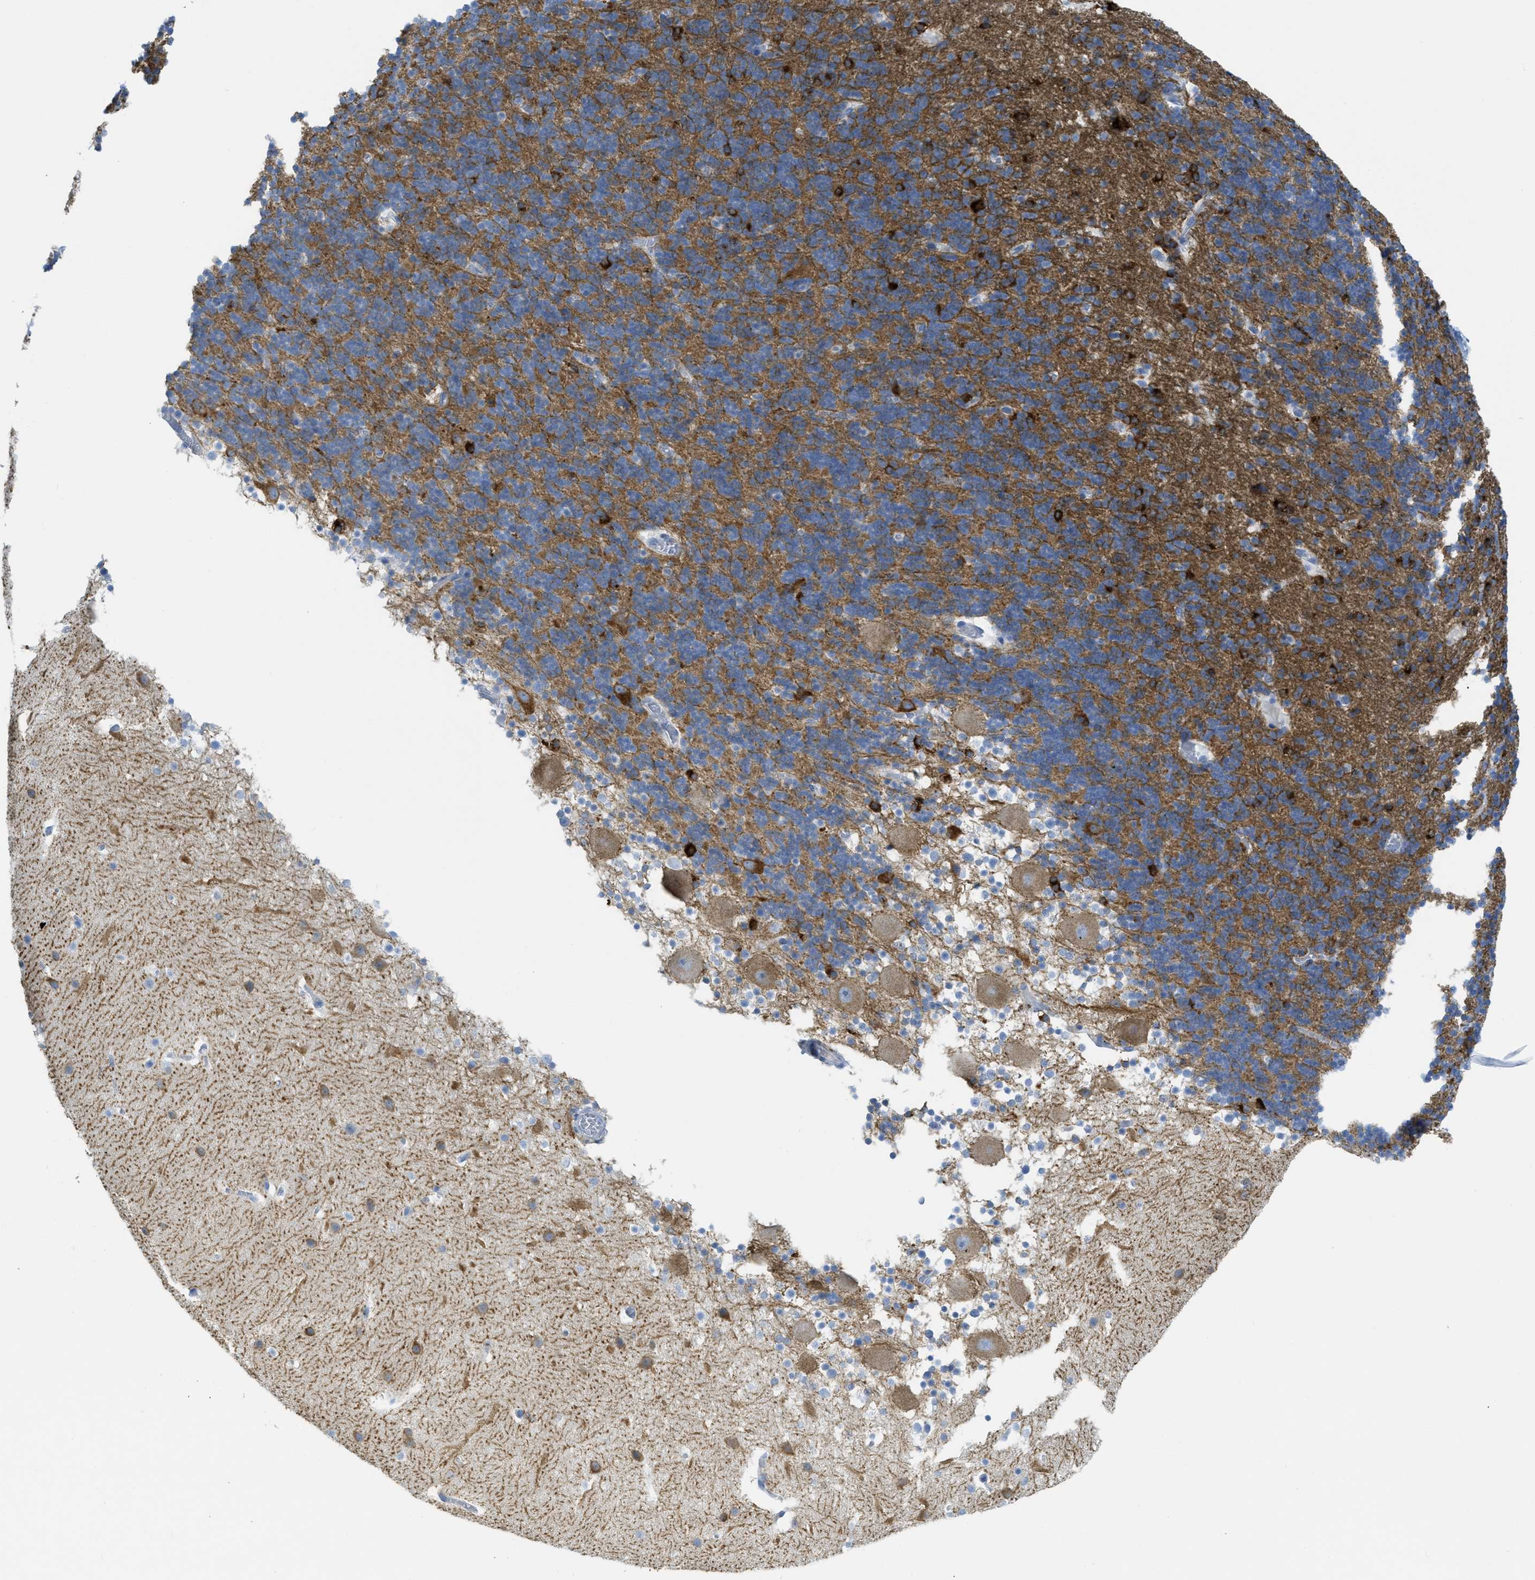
{"staining": {"intensity": "strong", "quantity": ">75%", "location": "cytoplasmic/membranous"}, "tissue": "cerebellum", "cell_type": "Cells in granular layer", "image_type": "normal", "snomed": [{"axis": "morphology", "description": "Normal tissue, NOS"}, {"axis": "topography", "description": "Cerebellum"}], "caption": "Strong cytoplasmic/membranous protein staining is identified in approximately >75% of cells in granular layer in cerebellum. (DAB IHC, brown staining for protein, blue staining for nuclei).", "gene": "CNNM4", "patient": {"sex": "male", "age": 45}}